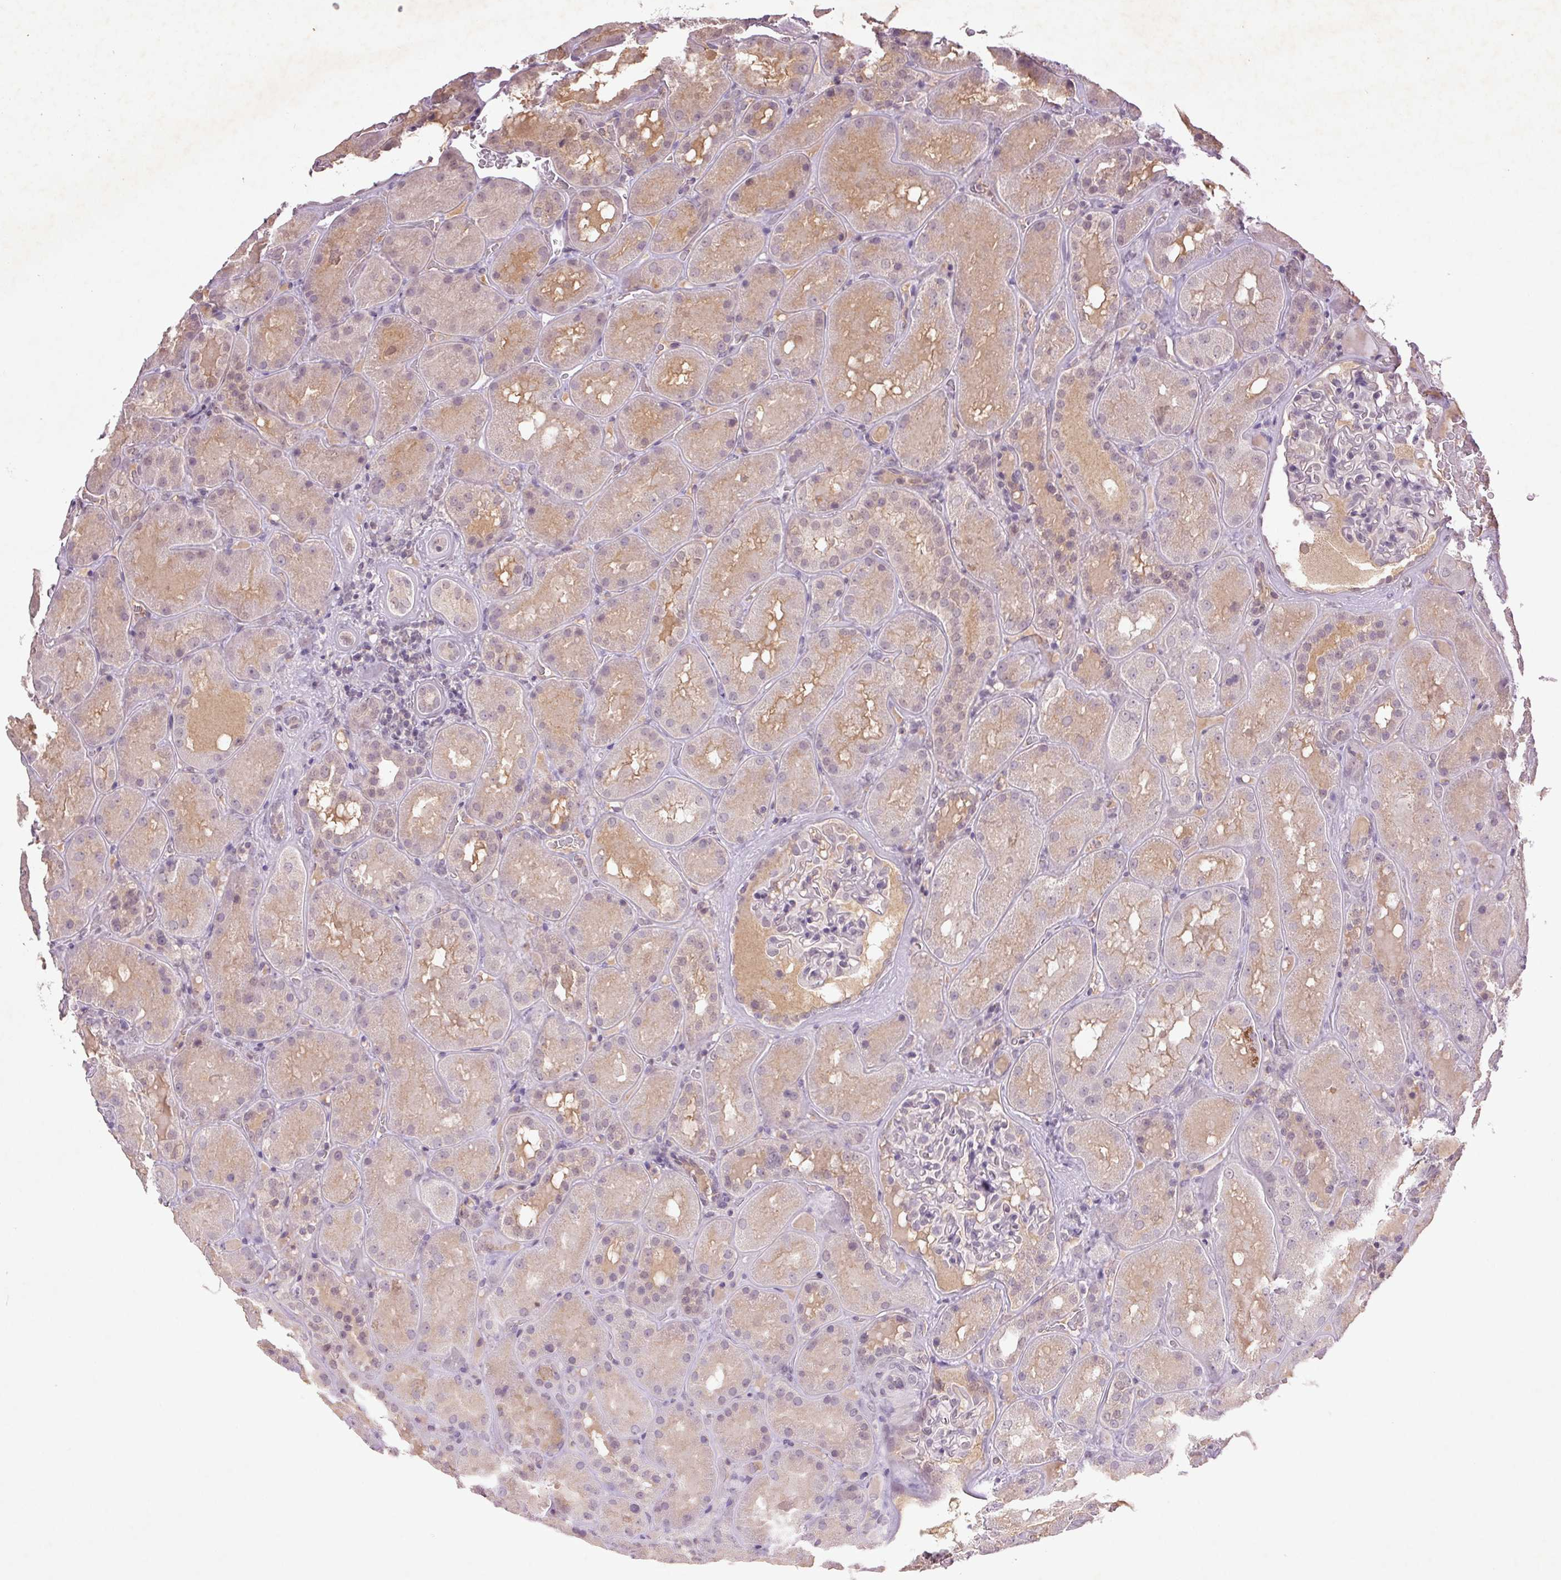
{"staining": {"intensity": "negative", "quantity": "none", "location": "none"}, "tissue": "kidney", "cell_type": "Cells in glomeruli", "image_type": "normal", "snomed": [{"axis": "morphology", "description": "Normal tissue, NOS"}, {"axis": "topography", "description": "Kidney"}], "caption": "Immunohistochemistry photomicrograph of benign human kidney stained for a protein (brown), which displays no positivity in cells in glomeruli. (Brightfield microscopy of DAB IHC at high magnification).", "gene": "FAM168B", "patient": {"sex": "male", "age": 73}}